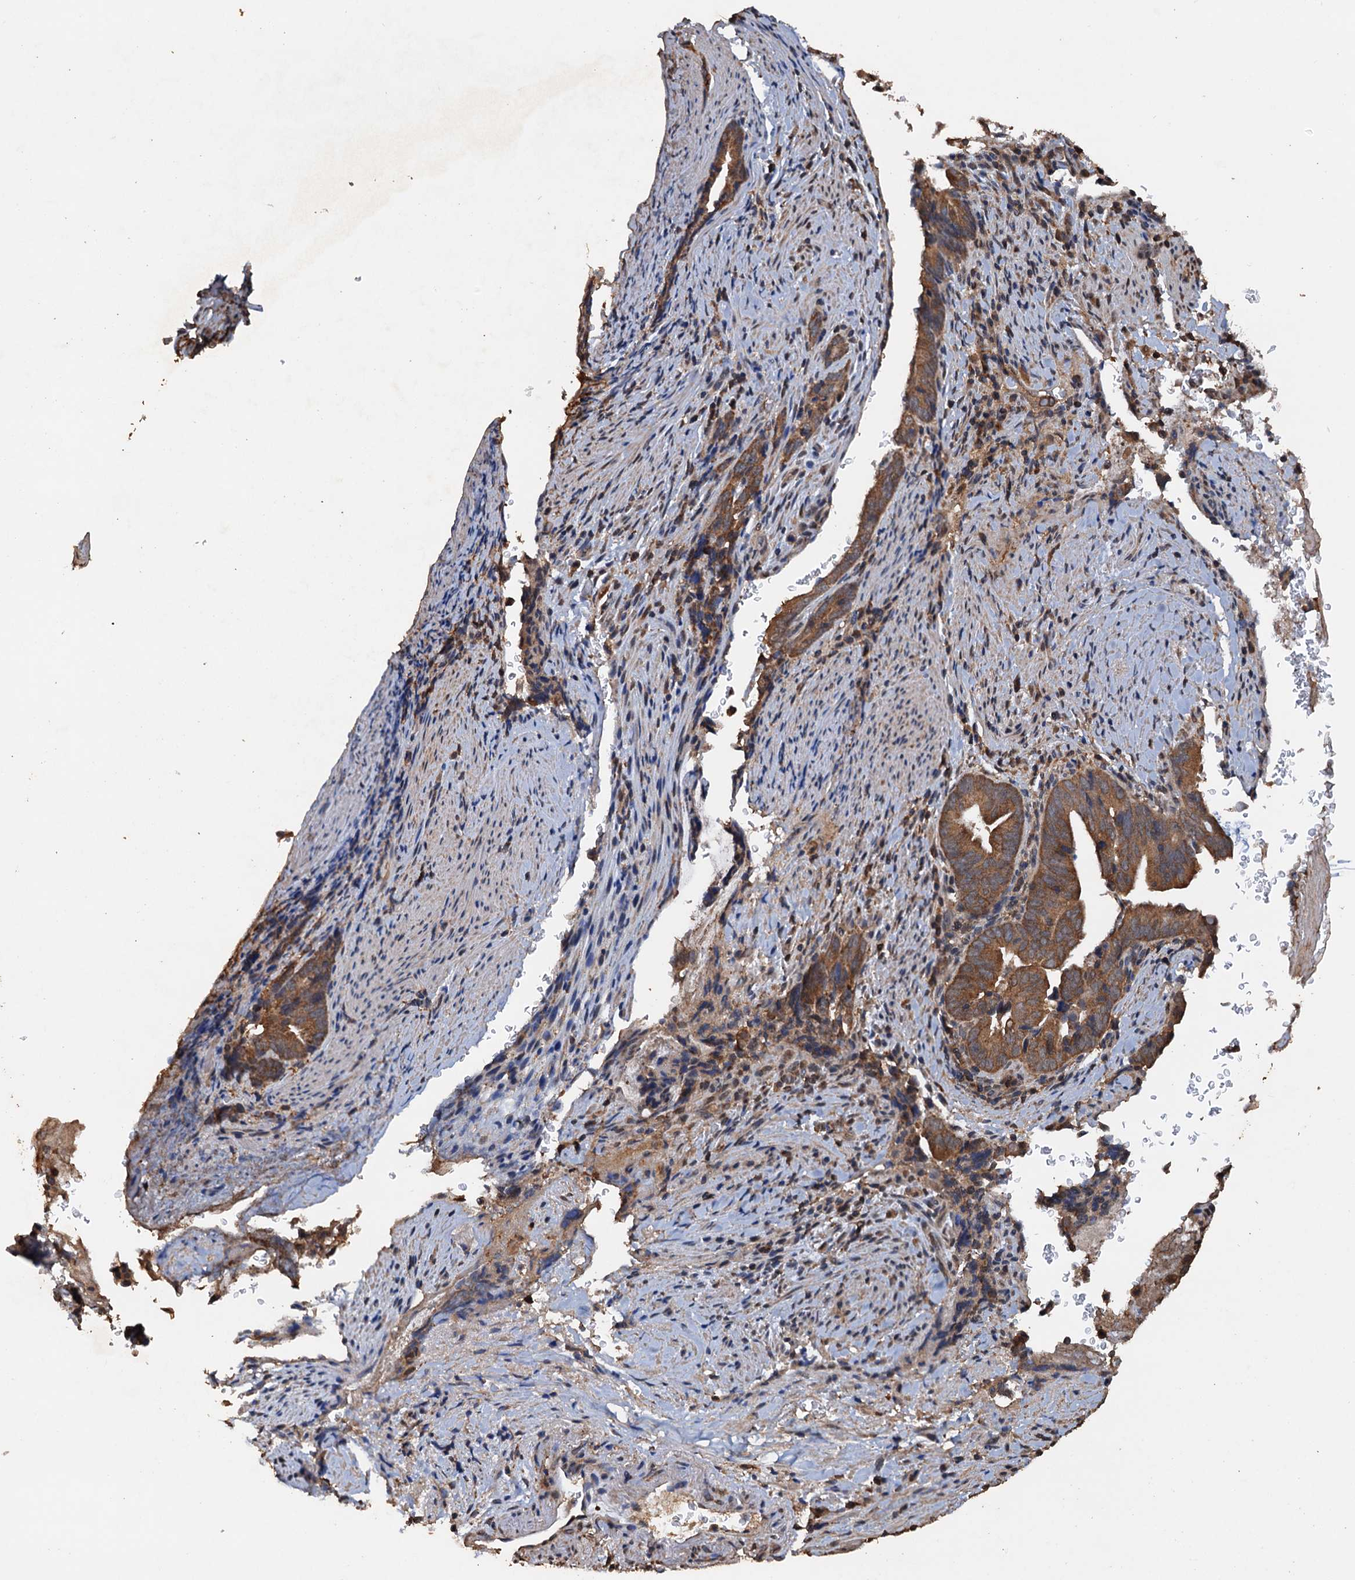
{"staining": {"intensity": "moderate", "quantity": ">75%", "location": "cytoplasmic/membranous"}, "tissue": "pancreatic cancer", "cell_type": "Tumor cells", "image_type": "cancer", "snomed": [{"axis": "morphology", "description": "Adenocarcinoma, NOS"}, {"axis": "topography", "description": "Pancreas"}], "caption": "The photomicrograph shows staining of adenocarcinoma (pancreatic), revealing moderate cytoplasmic/membranous protein positivity (brown color) within tumor cells.", "gene": "PSMD9", "patient": {"sex": "female", "age": 63}}